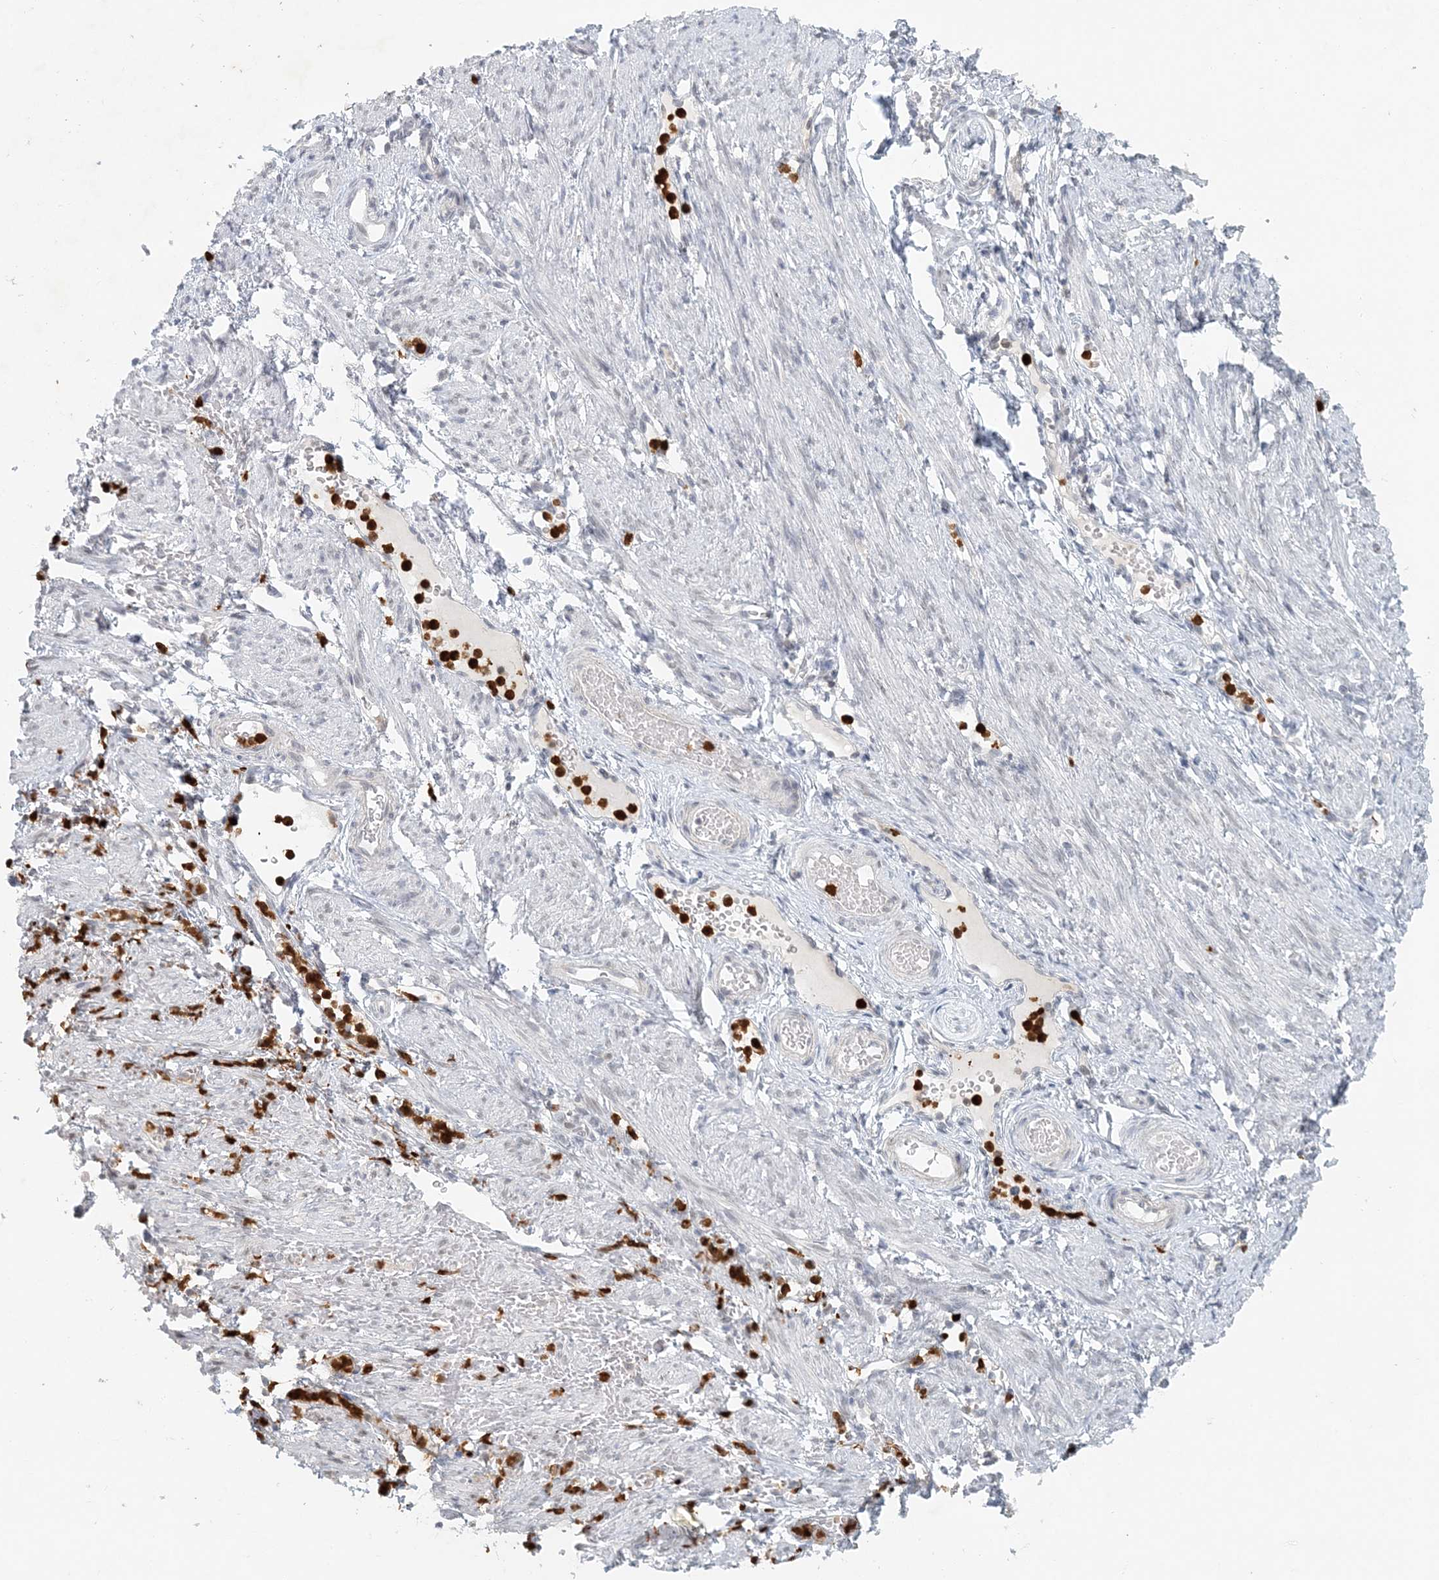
{"staining": {"intensity": "negative", "quantity": "none", "location": "none"}, "tissue": "adipose tissue", "cell_type": "Adipocytes", "image_type": "normal", "snomed": [{"axis": "morphology", "description": "Normal tissue, NOS"}, {"axis": "topography", "description": "Smooth muscle"}, {"axis": "topography", "description": "Peripheral nerve tissue"}], "caption": "DAB (3,3'-diaminobenzidine) immunohistochemical staining of unremarkable human adipose tissue shows no significant expression in adipocytes.", "gene": "NUP54", "patient": {"sex": "female", "age": 39}}